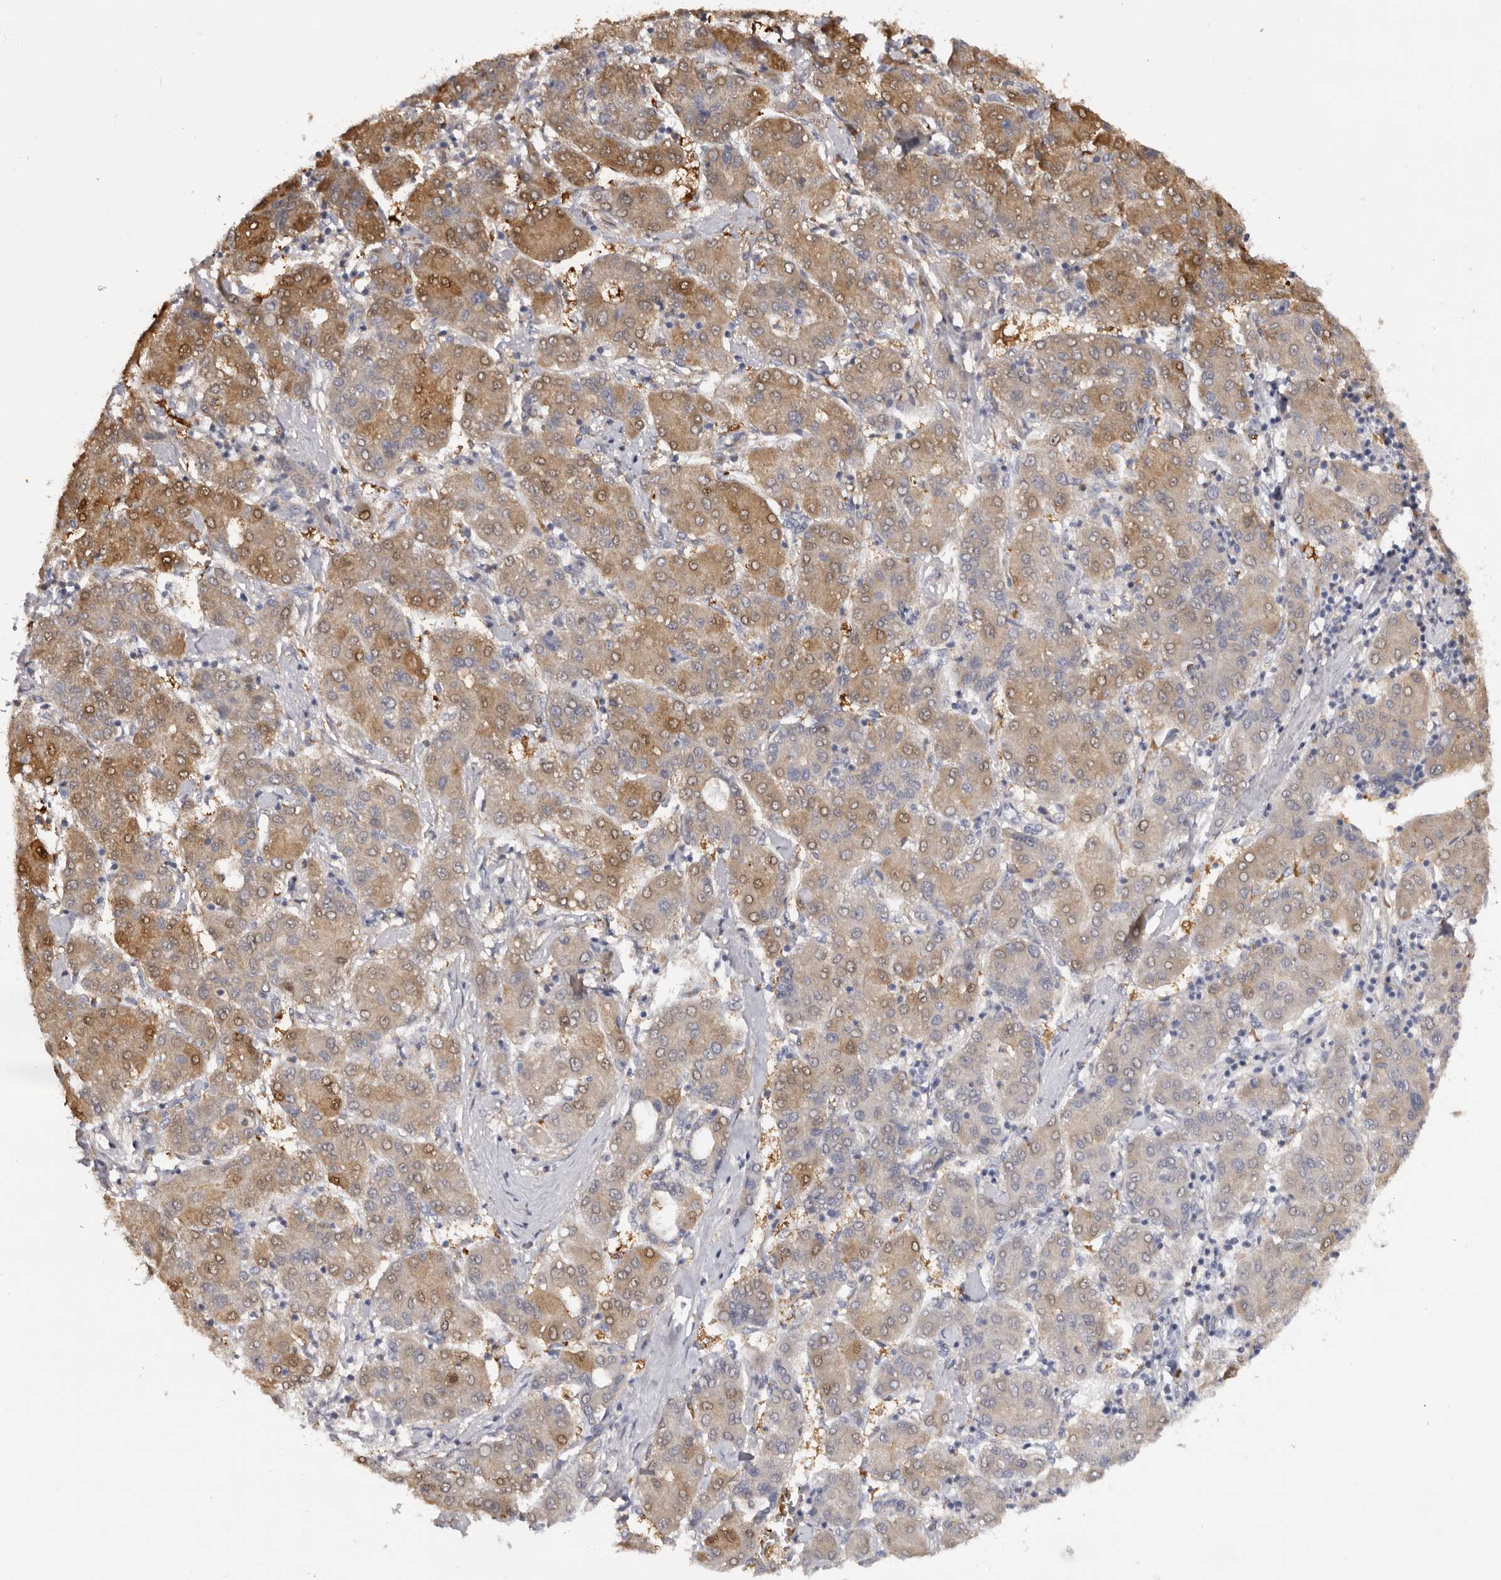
{"staining": {"intensity": "moderate", "quantity": ">75%", "location": "cytoplasmic/membranous,nuclear"}, "tissue": "liver cancer", "cell_type": "Tumor cells", "image_type": "cancer", "snomed": [{"axis": "morphology", "description": "Carcinoma, Hepatocellular, NOS"}, {"axis": "topography", "description": "Liver"}], "caption": "Immunohistochemistry image of human liver hepatocellular carcinoma stained for a protein (brown), which displays medium levels of moderate cytoplasmic/membranous and nuclear expression in about >75% of tumor cells.", "gene": "TNR", "patient": {"sex": "male", "age": 65}}